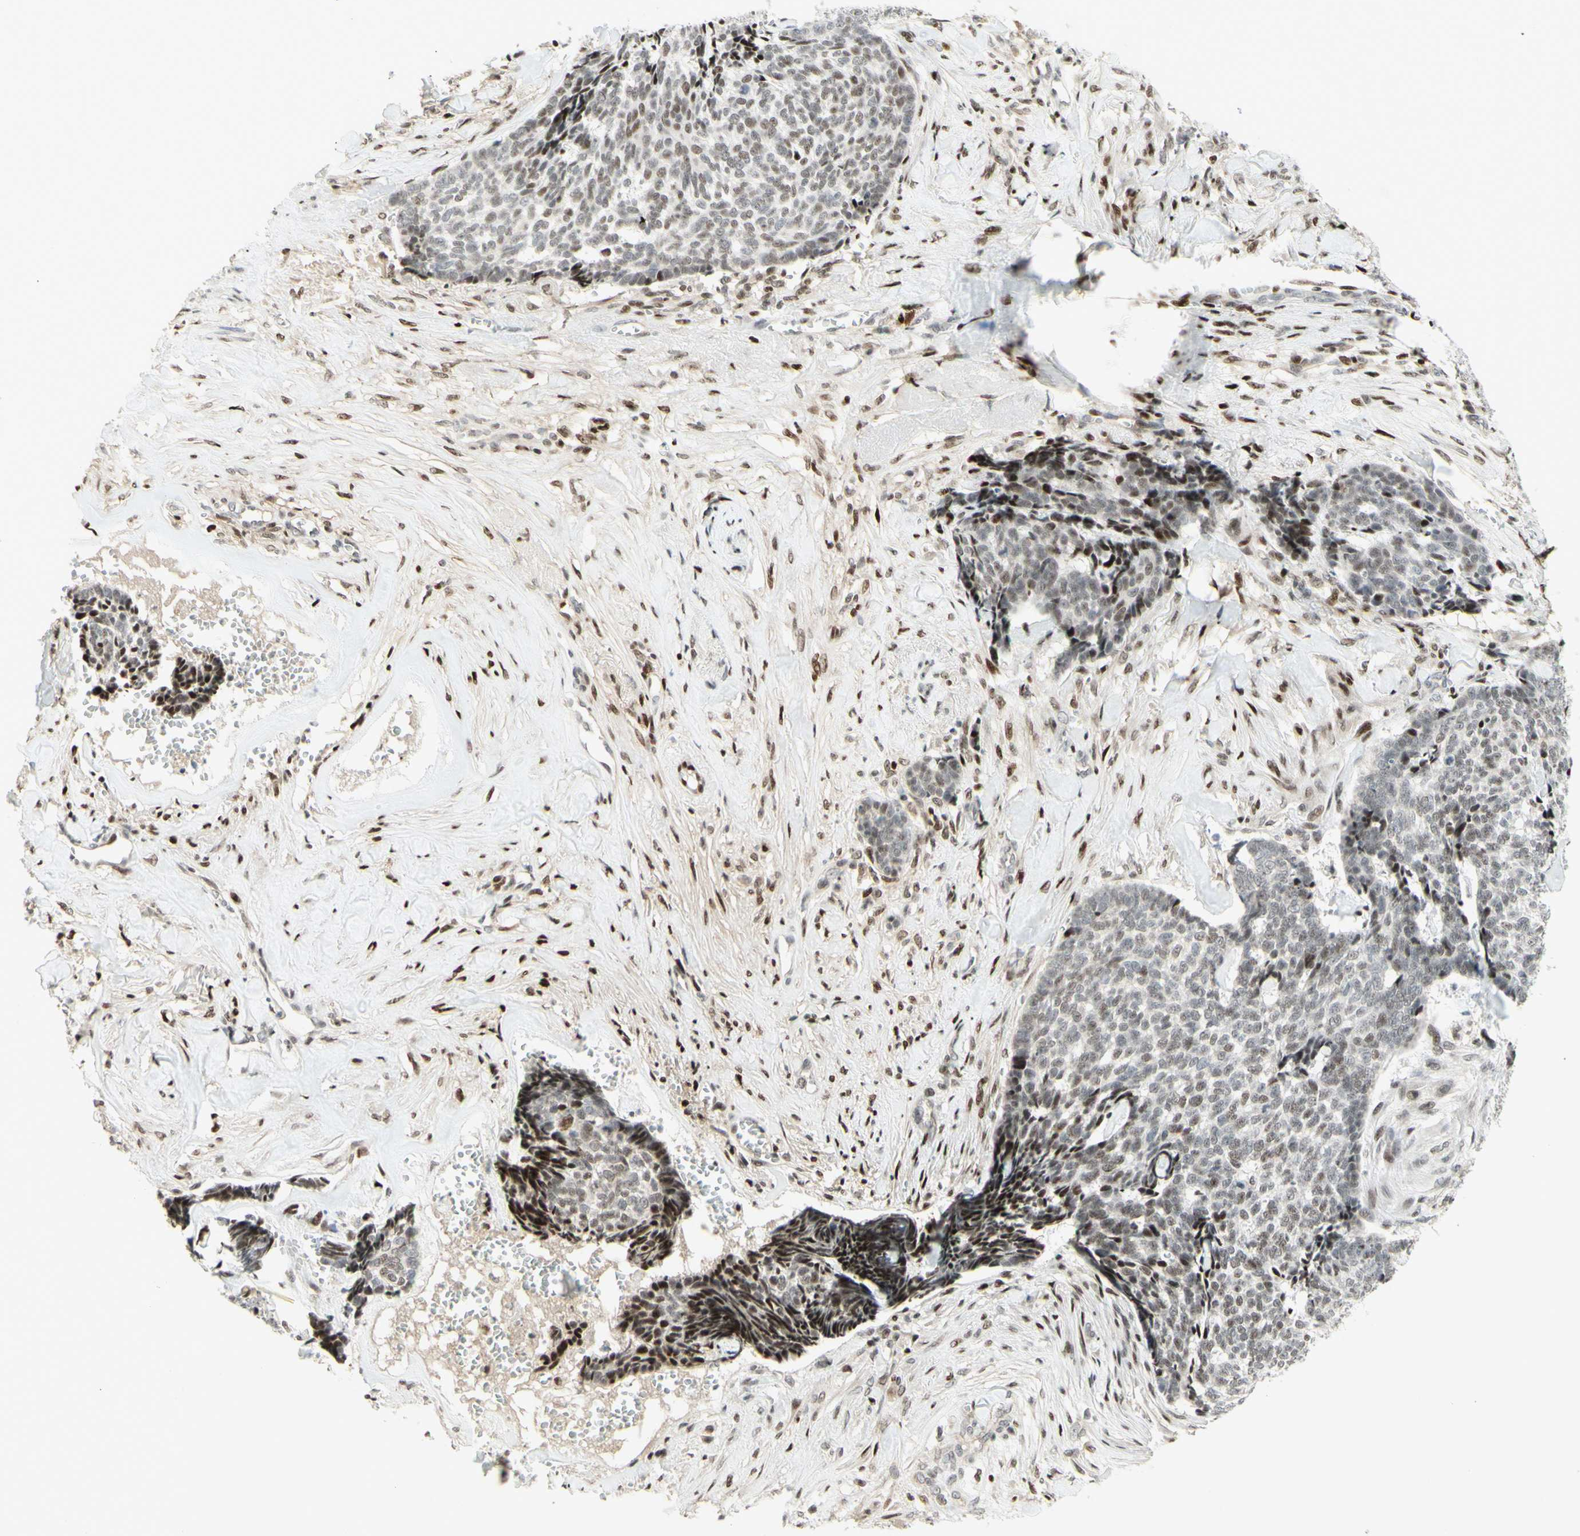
{"staining": {"intensity": "strong", "quantity": "<25%", "location": "nuclear"}, "tissue": "skin cancer", "cell_type": "Tumor cells", "image_type": "cancer", "snomed": [{"axis": "morphology", "description": "Basal cell carcinoma"}, {"axis": "topography", "description": "Skin"}], "caption": "This photomicrograph exhibits skin cancer (basal cell carcinoma) stained with immunohistochemistry (IHC) to label a protein in brown. The nuclear of tumor cells show strong positivity for the protein. Nuclei are counter-stained blue.", "gene": "CDKL5", "patient": {"sex": "male", "age": 84}}